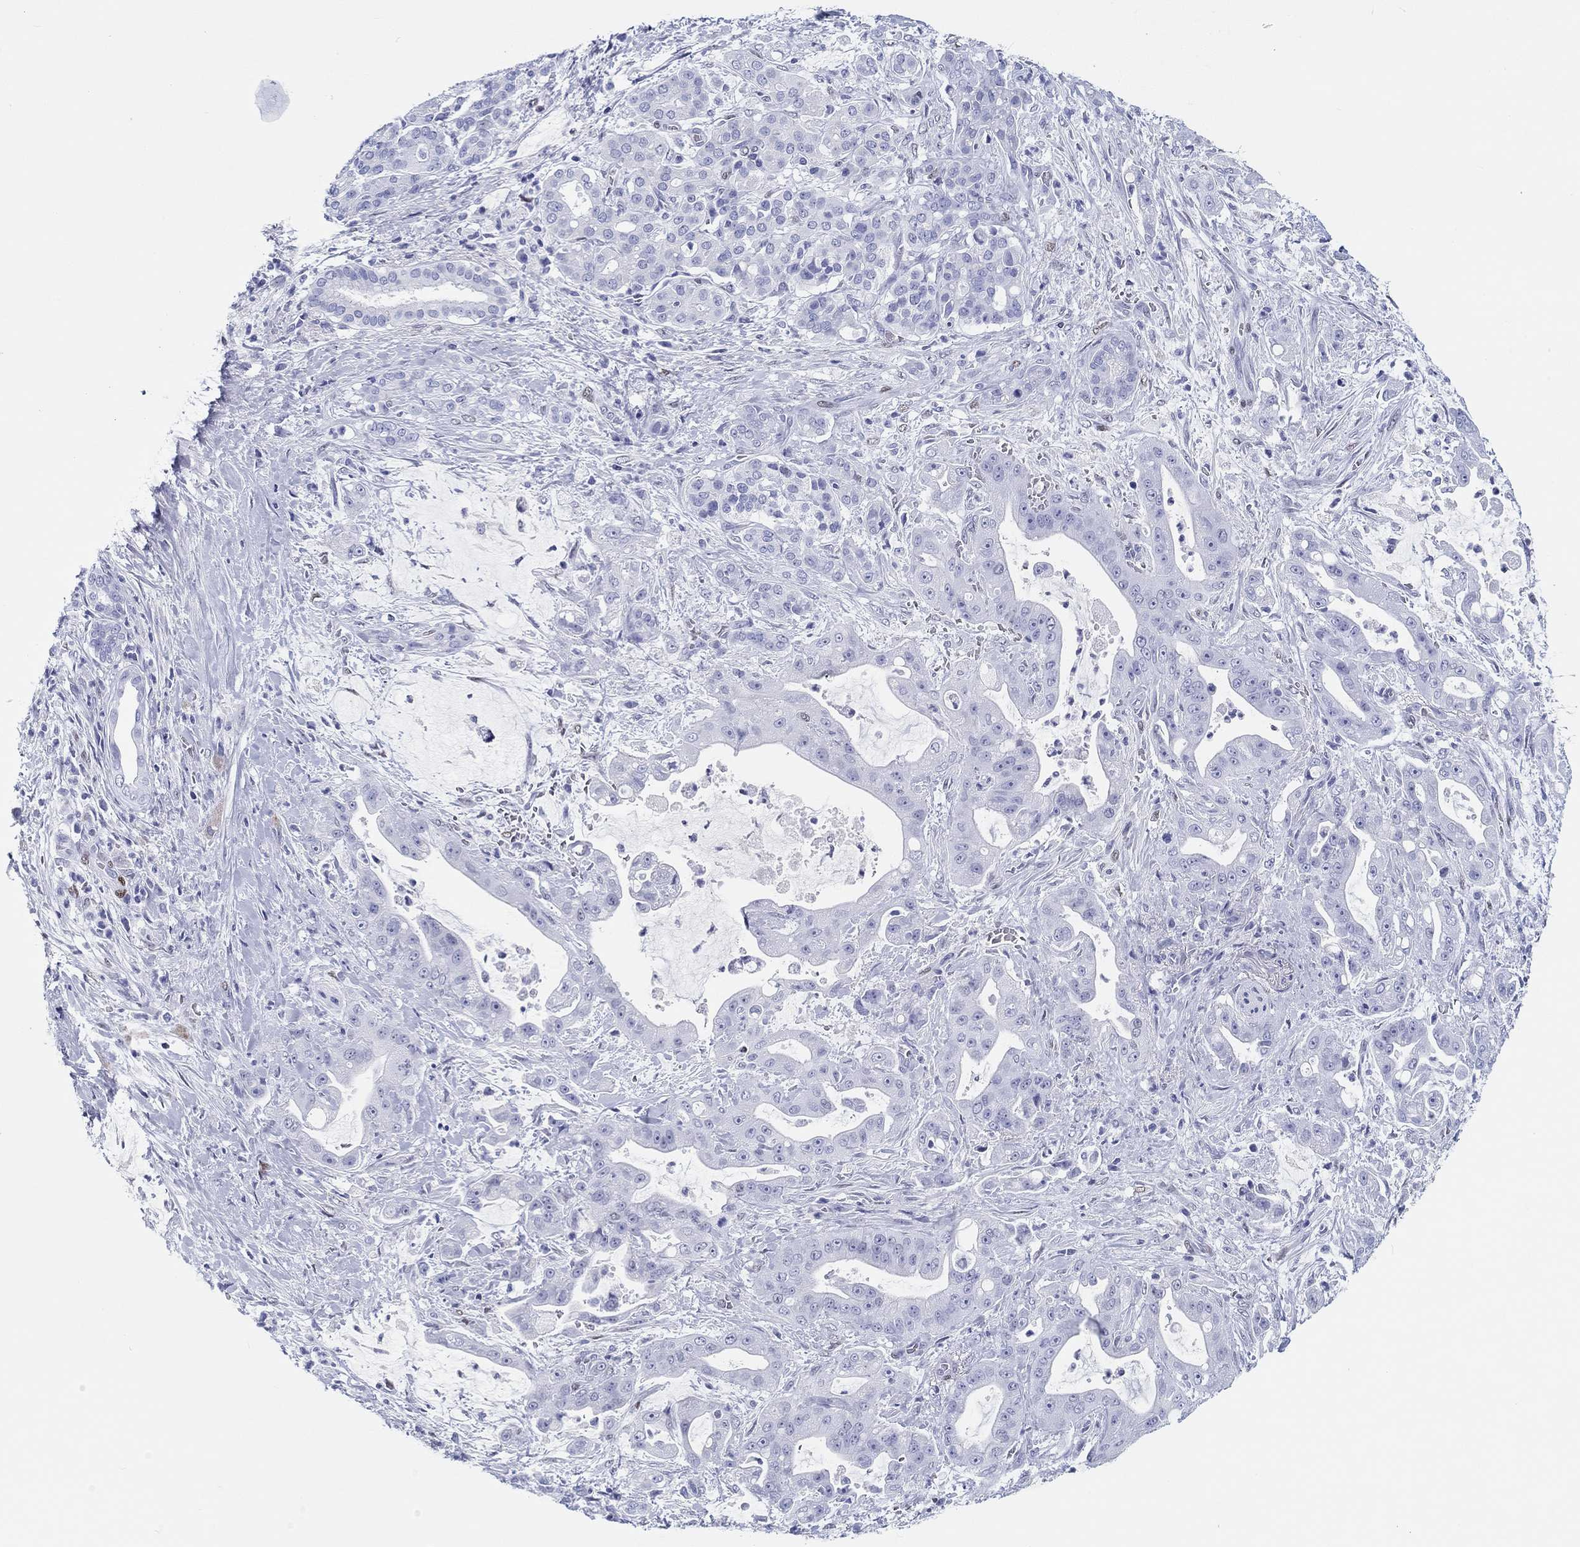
{"staining": {"intensity": "negative", "quantity": "none", "location": "none"}, "tissue": "pancreatic cancer", "cell_type": "Tumor cells", "image_type": "cancer", "snomed": [{"axis": "morphology", "description": "Normal tissue, NOS"}, {"axis": "morphology", "description": "Inflammation, NOS"}, {"axis": "morphology", "description": "Adenocarcinoma, NOS"}, {"axis": "topography", "description": "Pancreas"}], "caption": "Immunohistochemistry image of human pancreatic cancer (adenocarcinoma) stained for a protein (brown), which shows no positivity in tumor cells. (Immunohistochemistry (ihc), brightfield microscopy, high magnification).", "gene": "H1-1", "patient": {"sex": "male", "age": 57}}